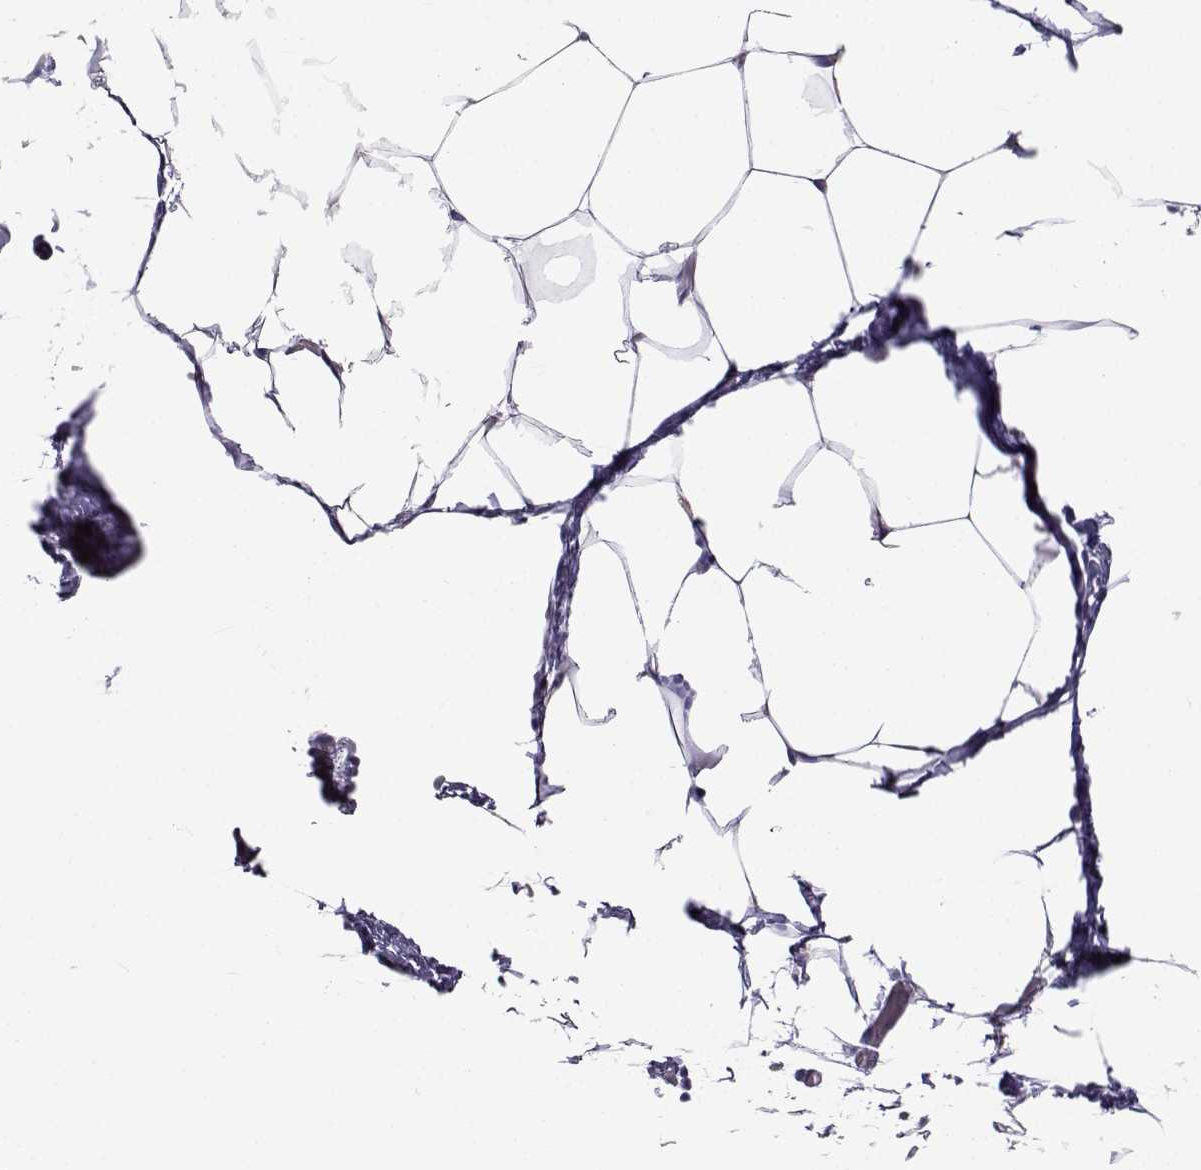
{"staining": {"intensity": "negative", "quantity": "none", "location": "none"}, "tissue": "adipose tissue", "cell_type": "Adipocytes", "image_type": "normal", "snomed": [{"axis": "morphology", "description": "Normal tissue, NOS"}, {"axis": "topography", "description": "Adipose tissue"}], "caption": "This is an immunohistochemistry image of unremarkable adipose tissue. There is no staining in adipocytes.", "gene": "MED26", "patient": {"sex": "male", "age": 57}}